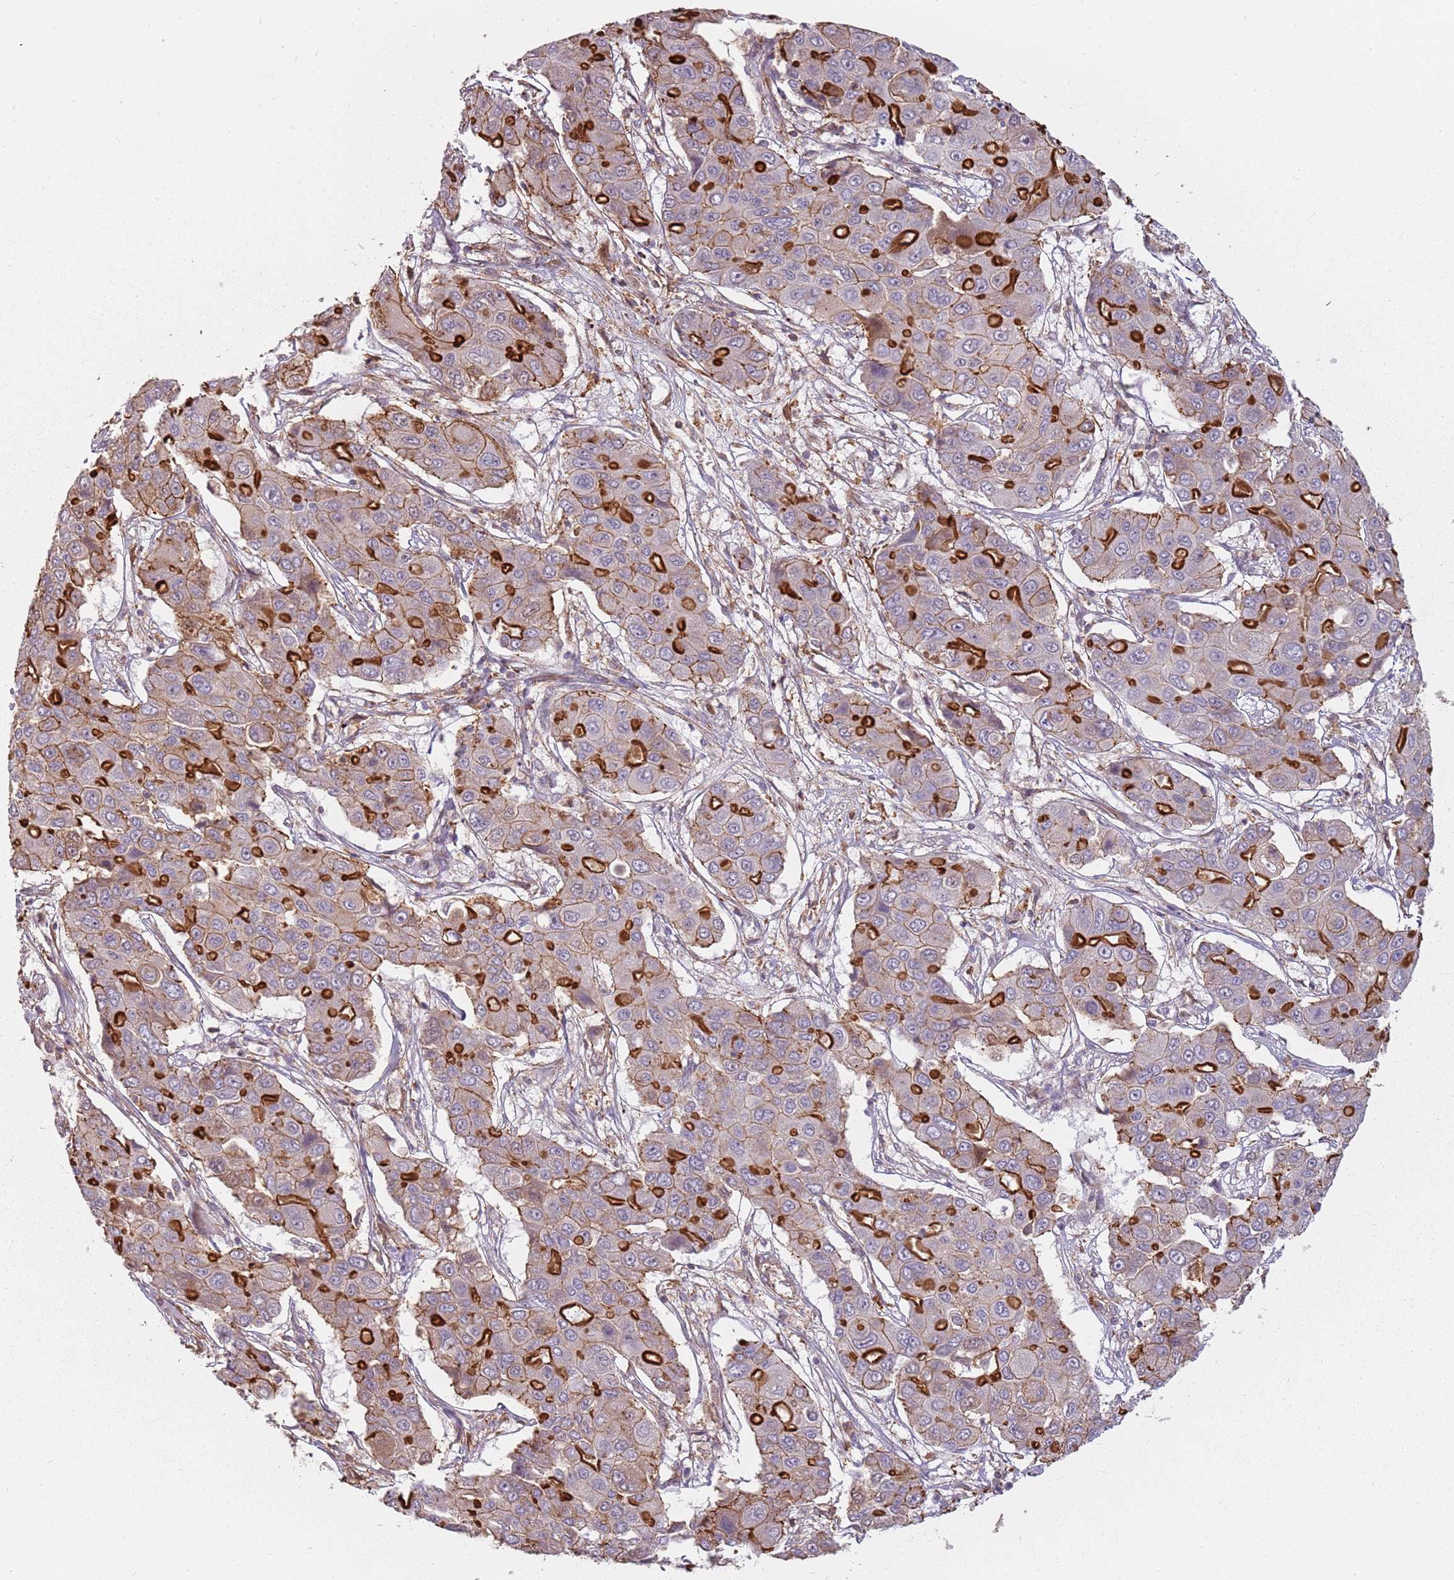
{"staining": {"intensity": "strong", "quantity": "25%-75%", "location": "cytoplasmic/membranous"}, "tissue": "liver cancer", "cell_type": "Tumor cells", "image_type": "cancer", "snomed": [{"axis": "morphology", "description": "Cholangiocarcinoma"}, {"axis": "topography", "description": "Liver"}], "caption": "The photomicrograph exhibits immunohistochemical staining of liver cholangiocarcinoma. There is strong cytoplasmic/membranous expression is appreciated in approximately 25%-75% of tumor cells.", "gene": "PPP1R14C", "patient": {"sex": "male", "age": 67}}